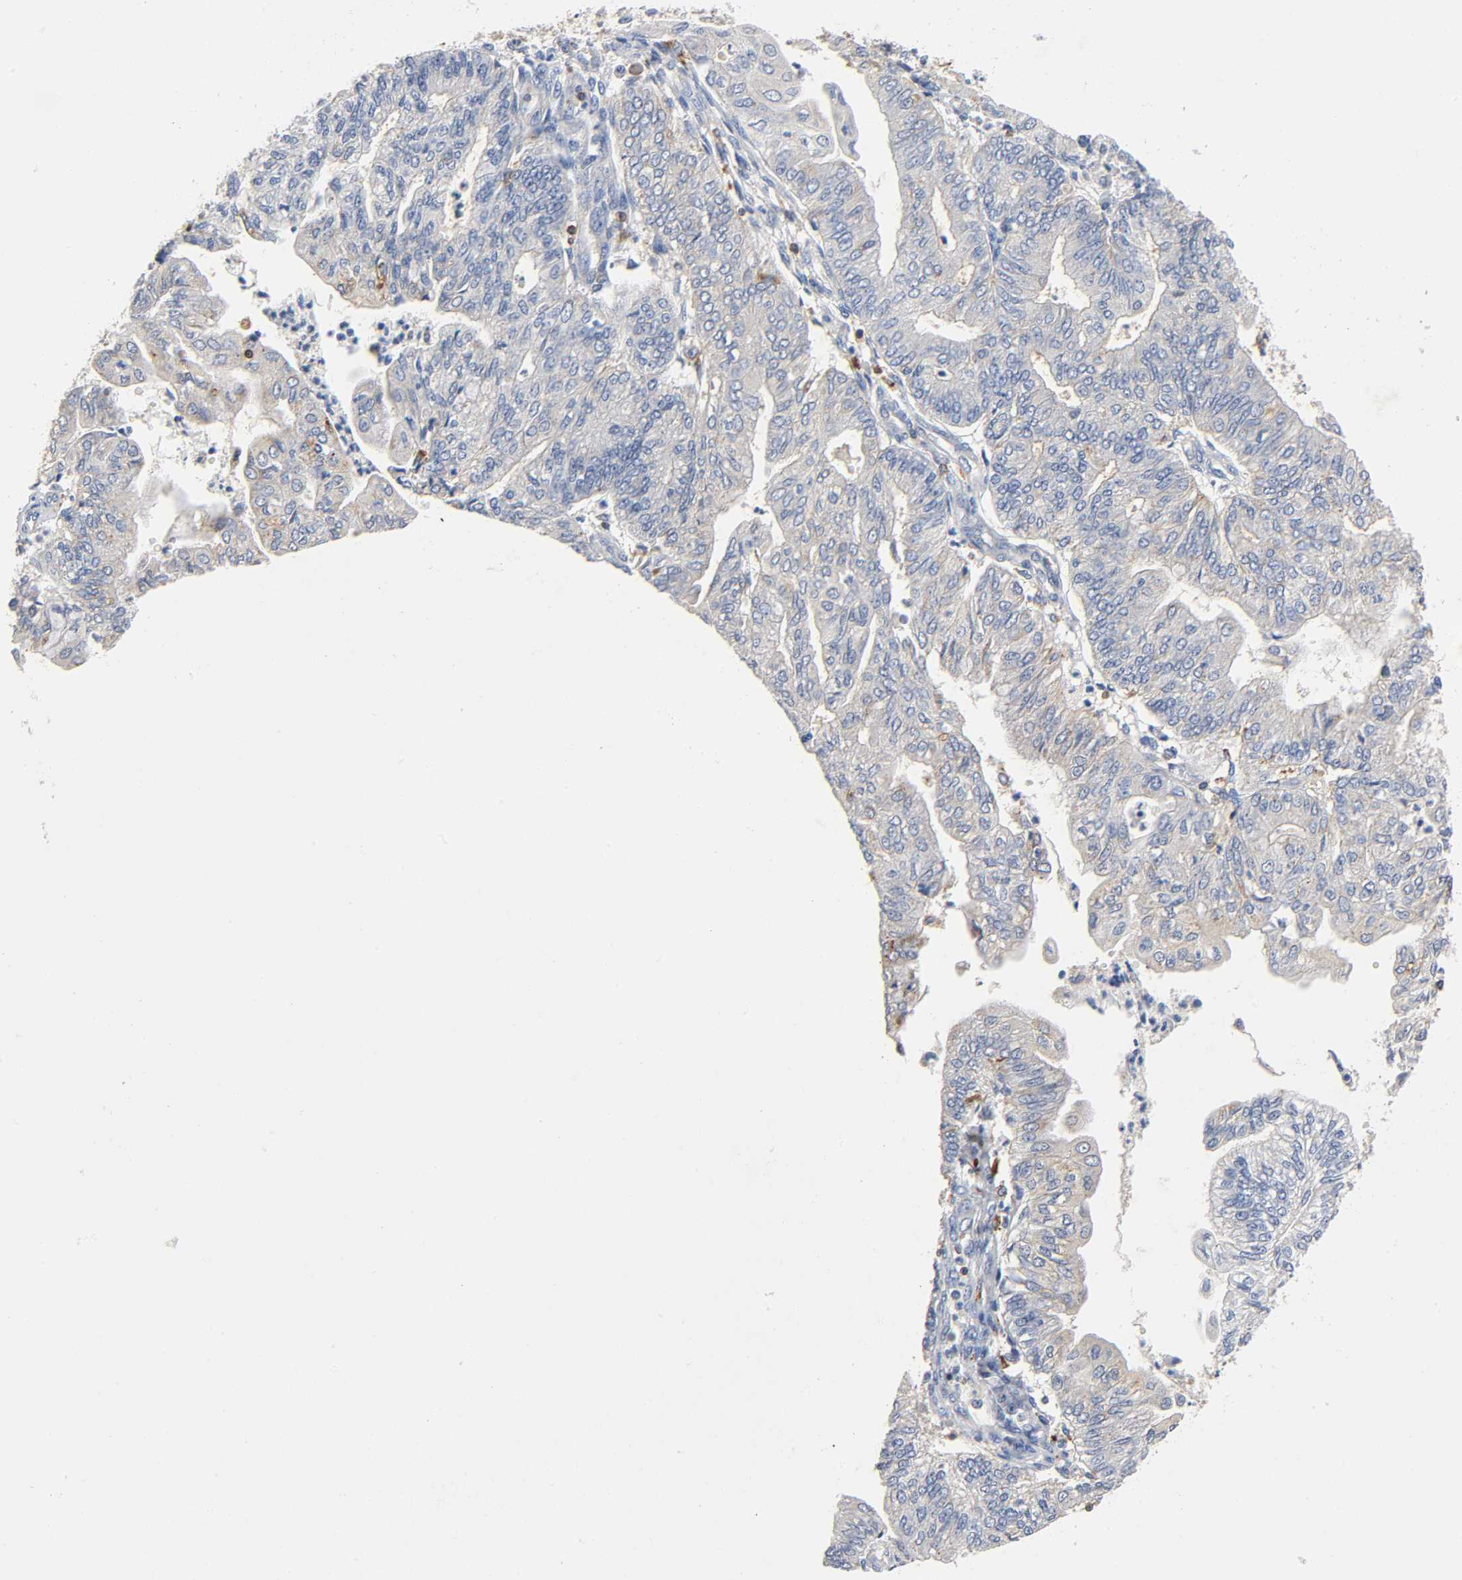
{"staining": {"intensity": "negative", "quantity": "none", "location": "none"}, "tissue": "endometrial cancer", "cell_type": "Tumor cells", "image_type": "cancer", "snomed": [{"axis": "morphology", "description": "Adenocarcinoma, NOS"}, {"axis": "topography", "description": "Endometrium"}], "caption": "Tumor cells show no significant positivity in endometrial cancer.", "gene": "UCKL1", "patient": {"sex": "female", "age": 59}}